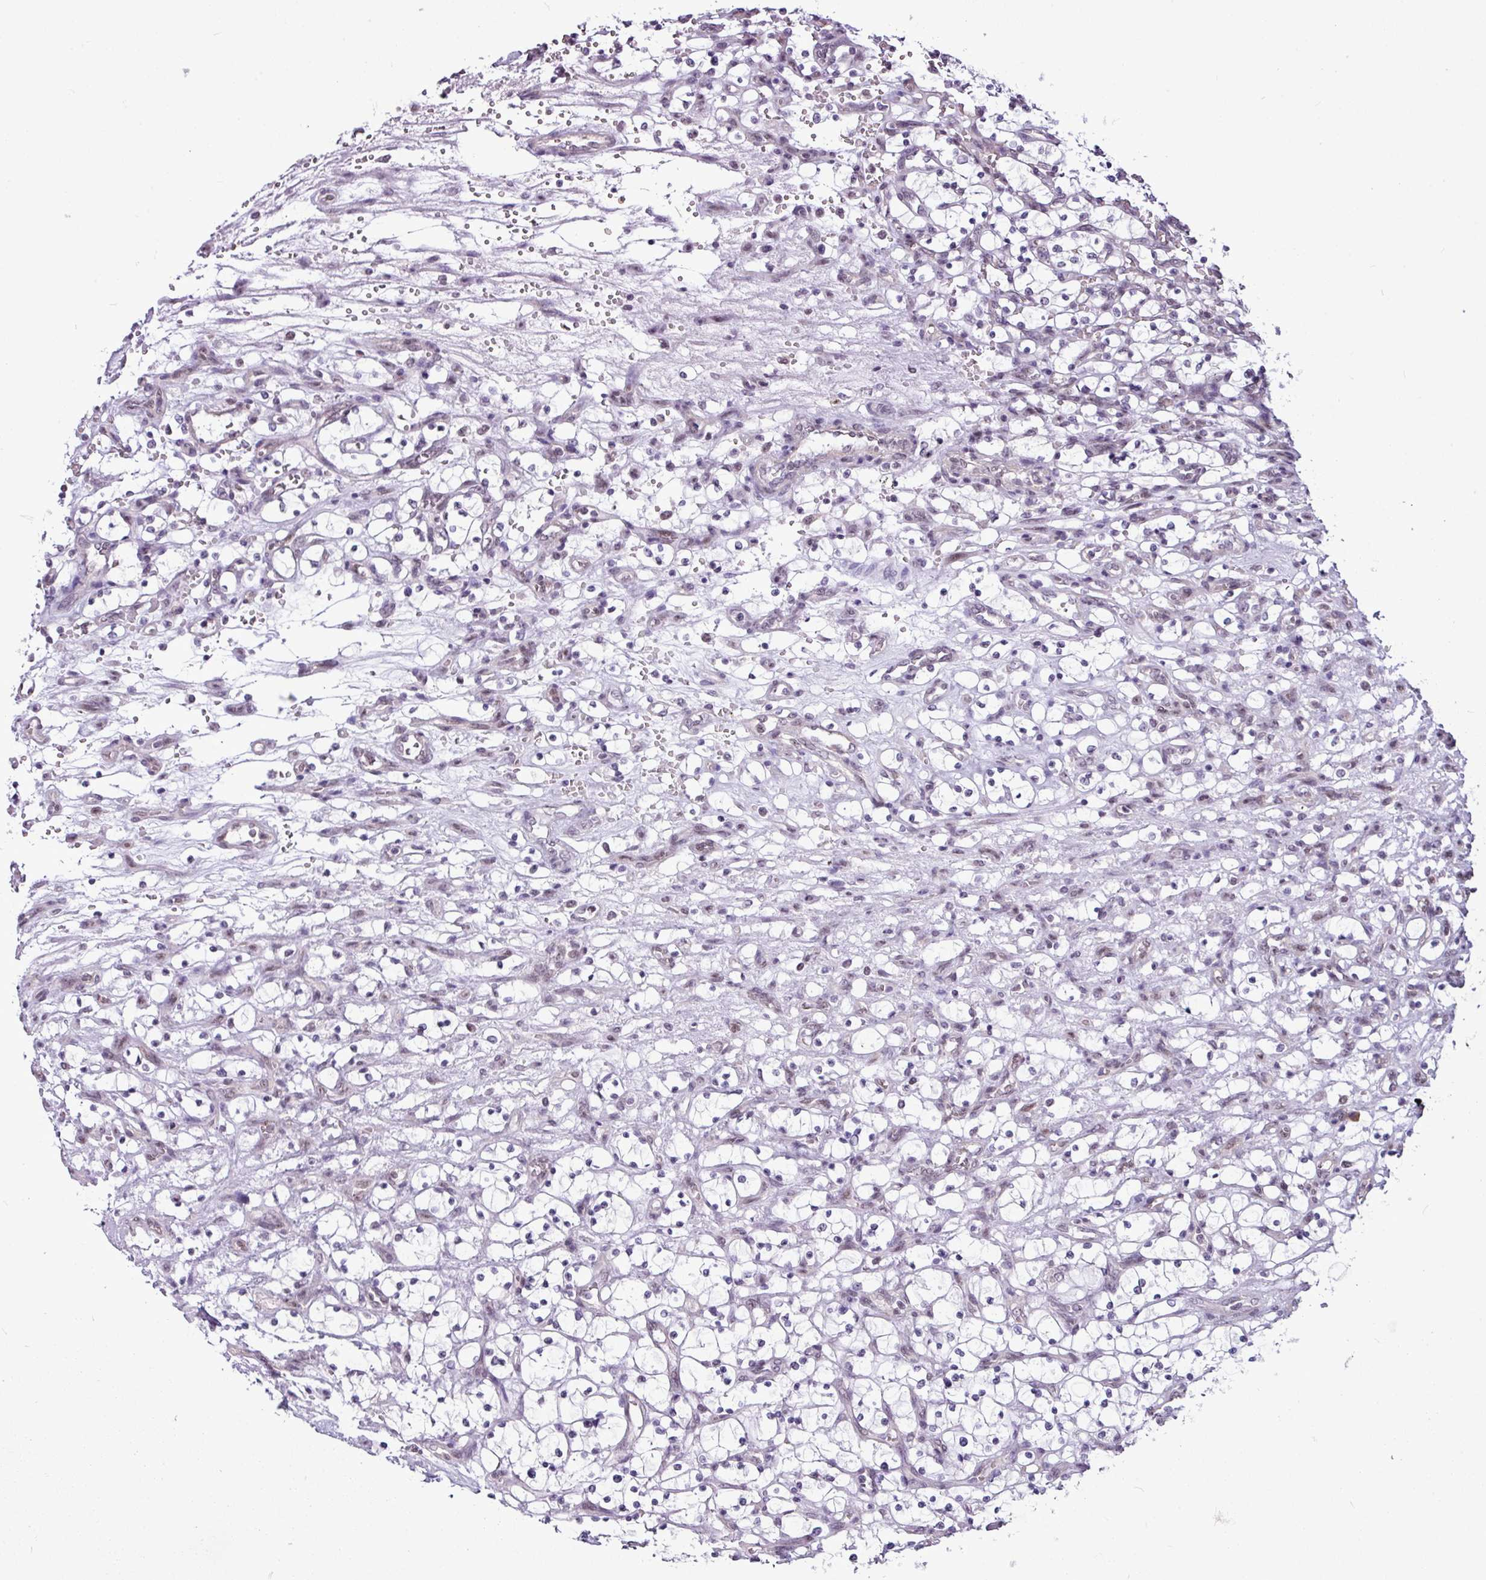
{"staining": {"intensity": "negative", "quantity": "none", "location": "none"}, "tissue": "renal cancer", "cell_type": "Tumor cells", "image_type": "cancer", "snomed": [{"axis": "morphology", "description": "Adenocarcinoma, NOS"}, {"axis": "topography", "description": "Kidney"}], "caption": "DAB (3,3'-diaminobenzidine) immunohistochemical staining of renal adenocarcinoma demonstrates no significant staining in tumor cells. The staining is performed using DAB brown chromogen with nuclei counter-stained in using hematoxylin.", "gene": "UTP18", "patient": {"sex": "female", "age": 69}}